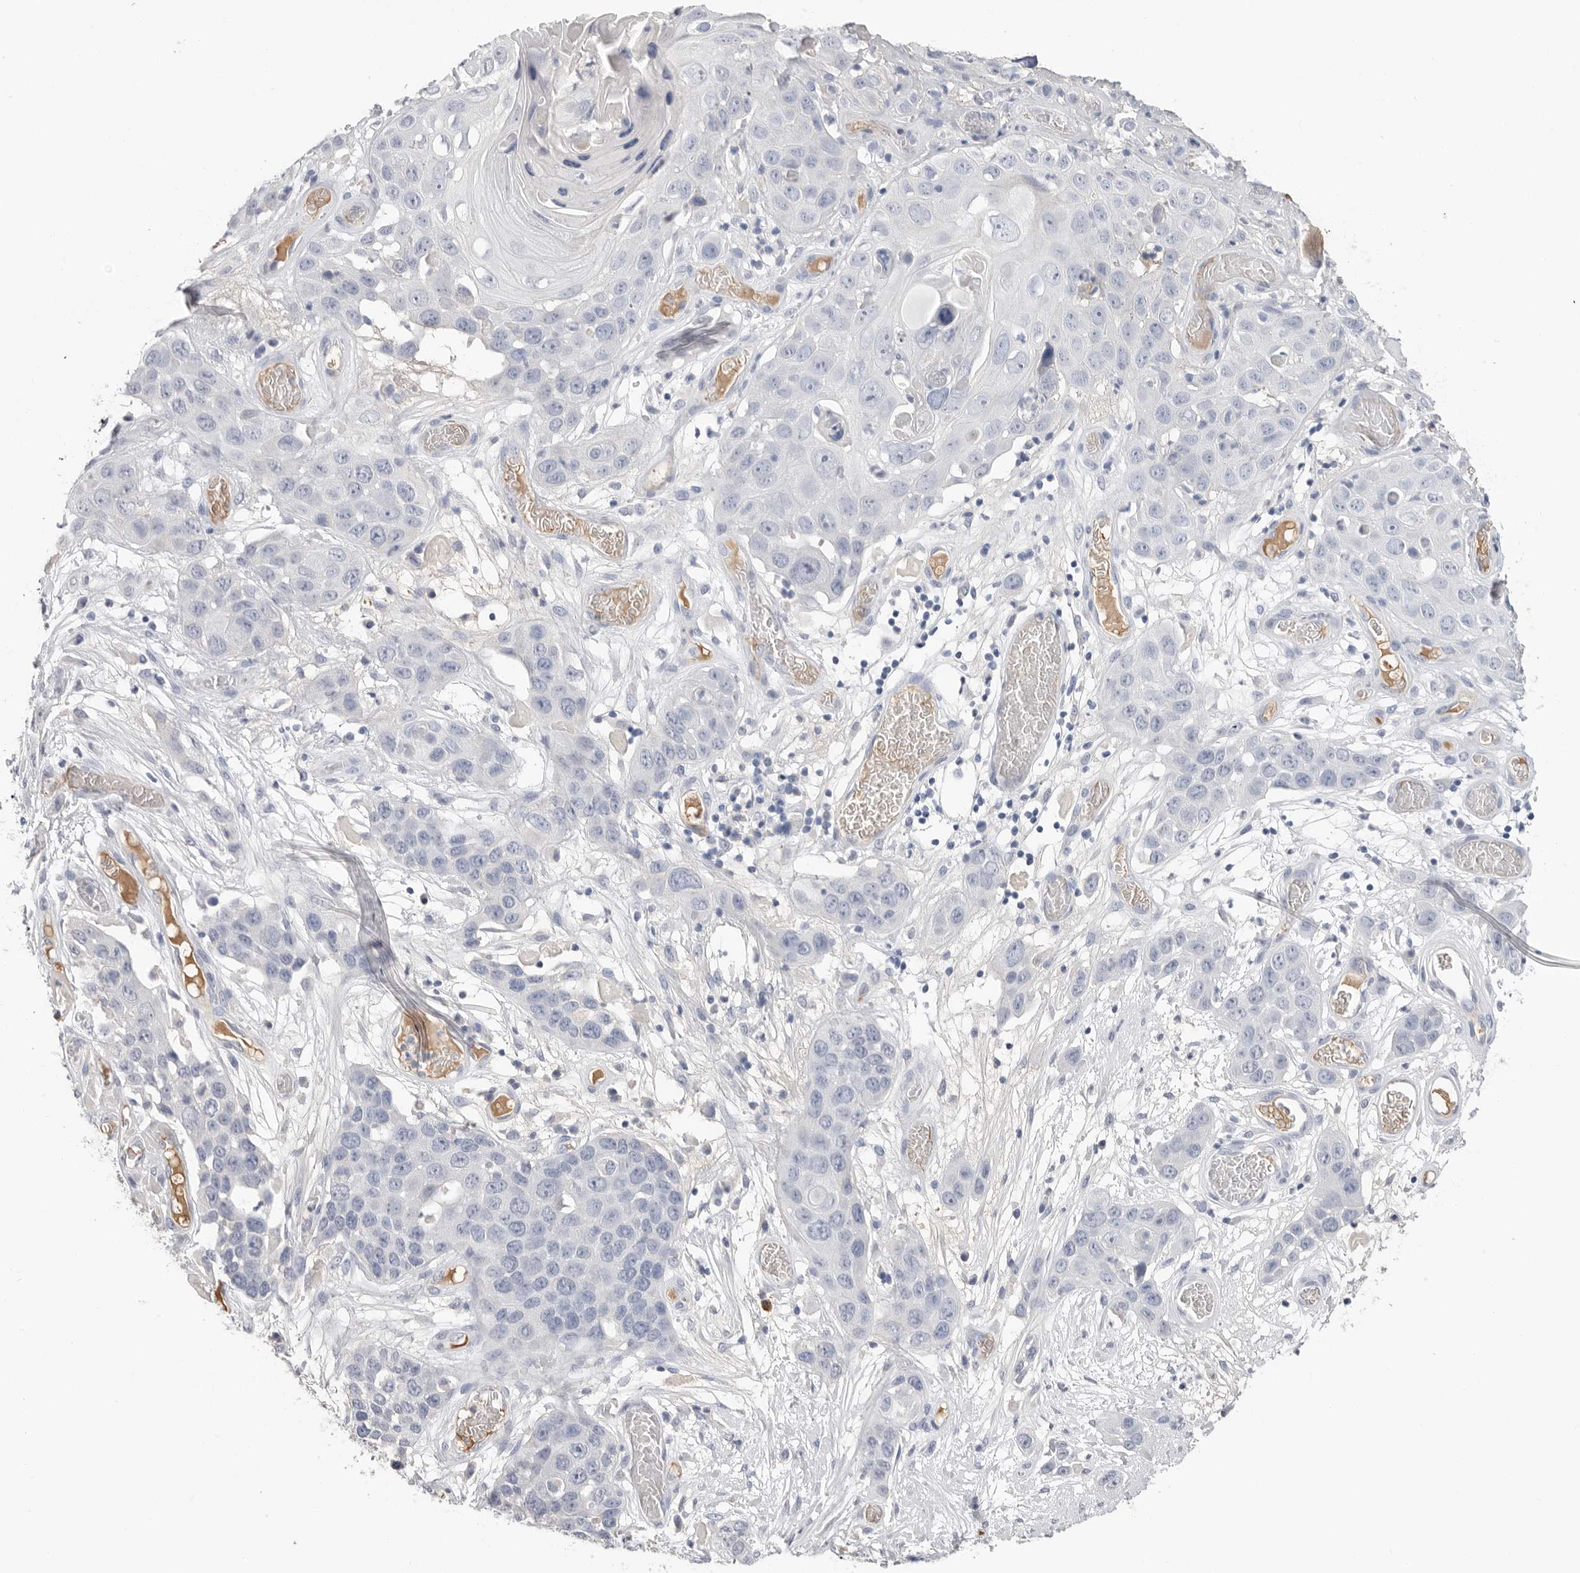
{"staining": {"intensity": "negative", "quantity": "none", "location": "none"}, "tissue": "skin cancer", "cell_type": "Tumor cells", "image_type": "cancer", "snomed": [{"axis": "morphology", "description": "Squamous cell carcinoma, NOS"}, {"axis": "topography", "description": "Skin"}], "caption": "A photomicrograph of skin cancer (squamous cell carcinoma) stained for a protein displays no brown staining in tumor cells.", "gene": "APOA2", "patient": {"sex": "male", "age": 55}}